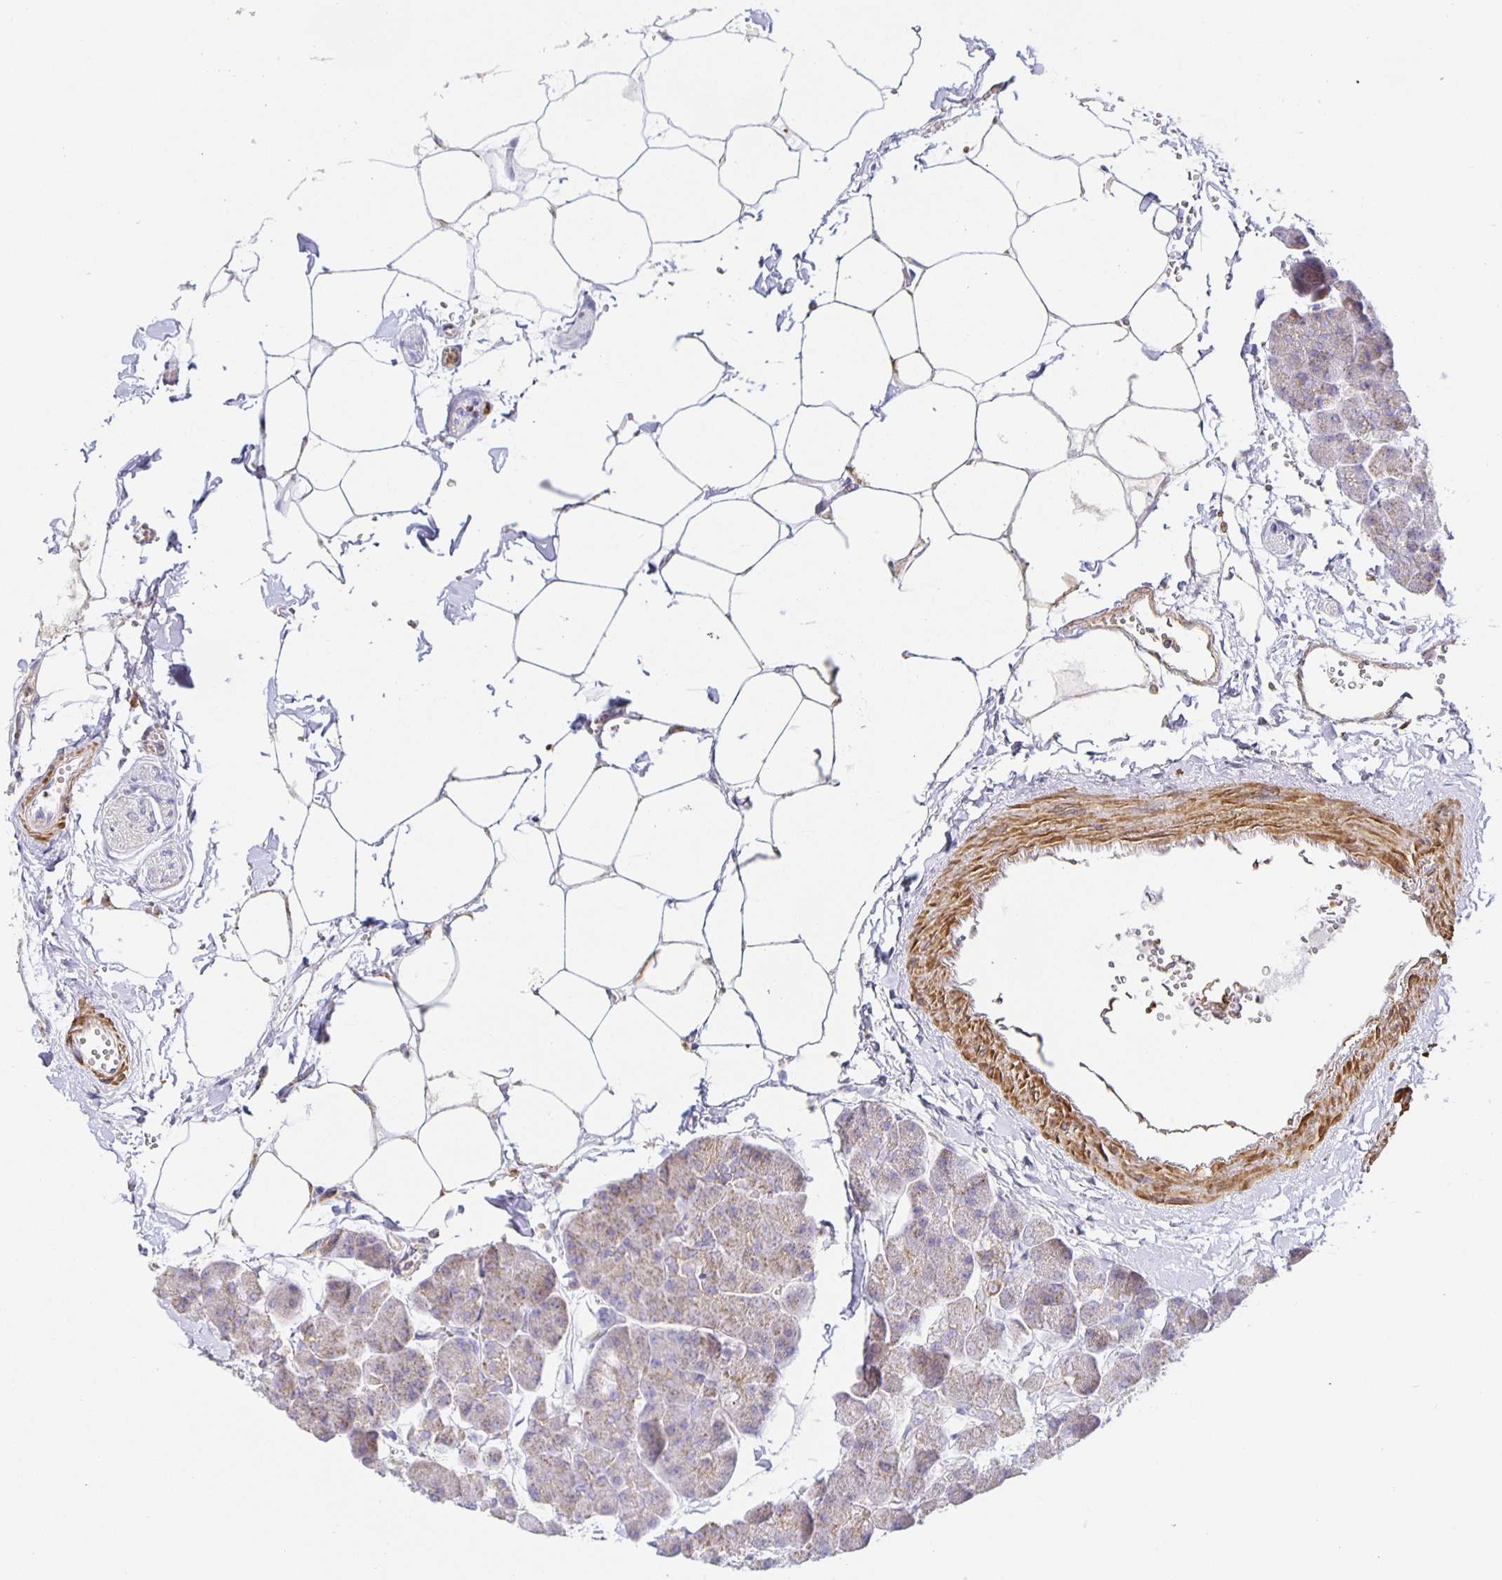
{"staining": {"intensity": "weak", "quantity": "25%-75%", "location": "cytoplasmic/membranous"}, "tissue": "pancreas", "cell_type": "Exocrine glandular cells", "image_type": "normal", "snomed": [{"axis": "morphology", "description": "Normal tissue, NOS"}, {"axis": "topography", "description": "Pancreas"}], "caption": "IHC micrograph of normal pancreas: human pancreas stained using IHC demonstrates low levels of weak protein expression localized specifically in the cytoplasmic/membranous of exocrine glandular cells, appearing as a cytoplasmic/membranous brown color.", "gene": "FLRT3", "patient": {"sex": "male", "age": 35}}